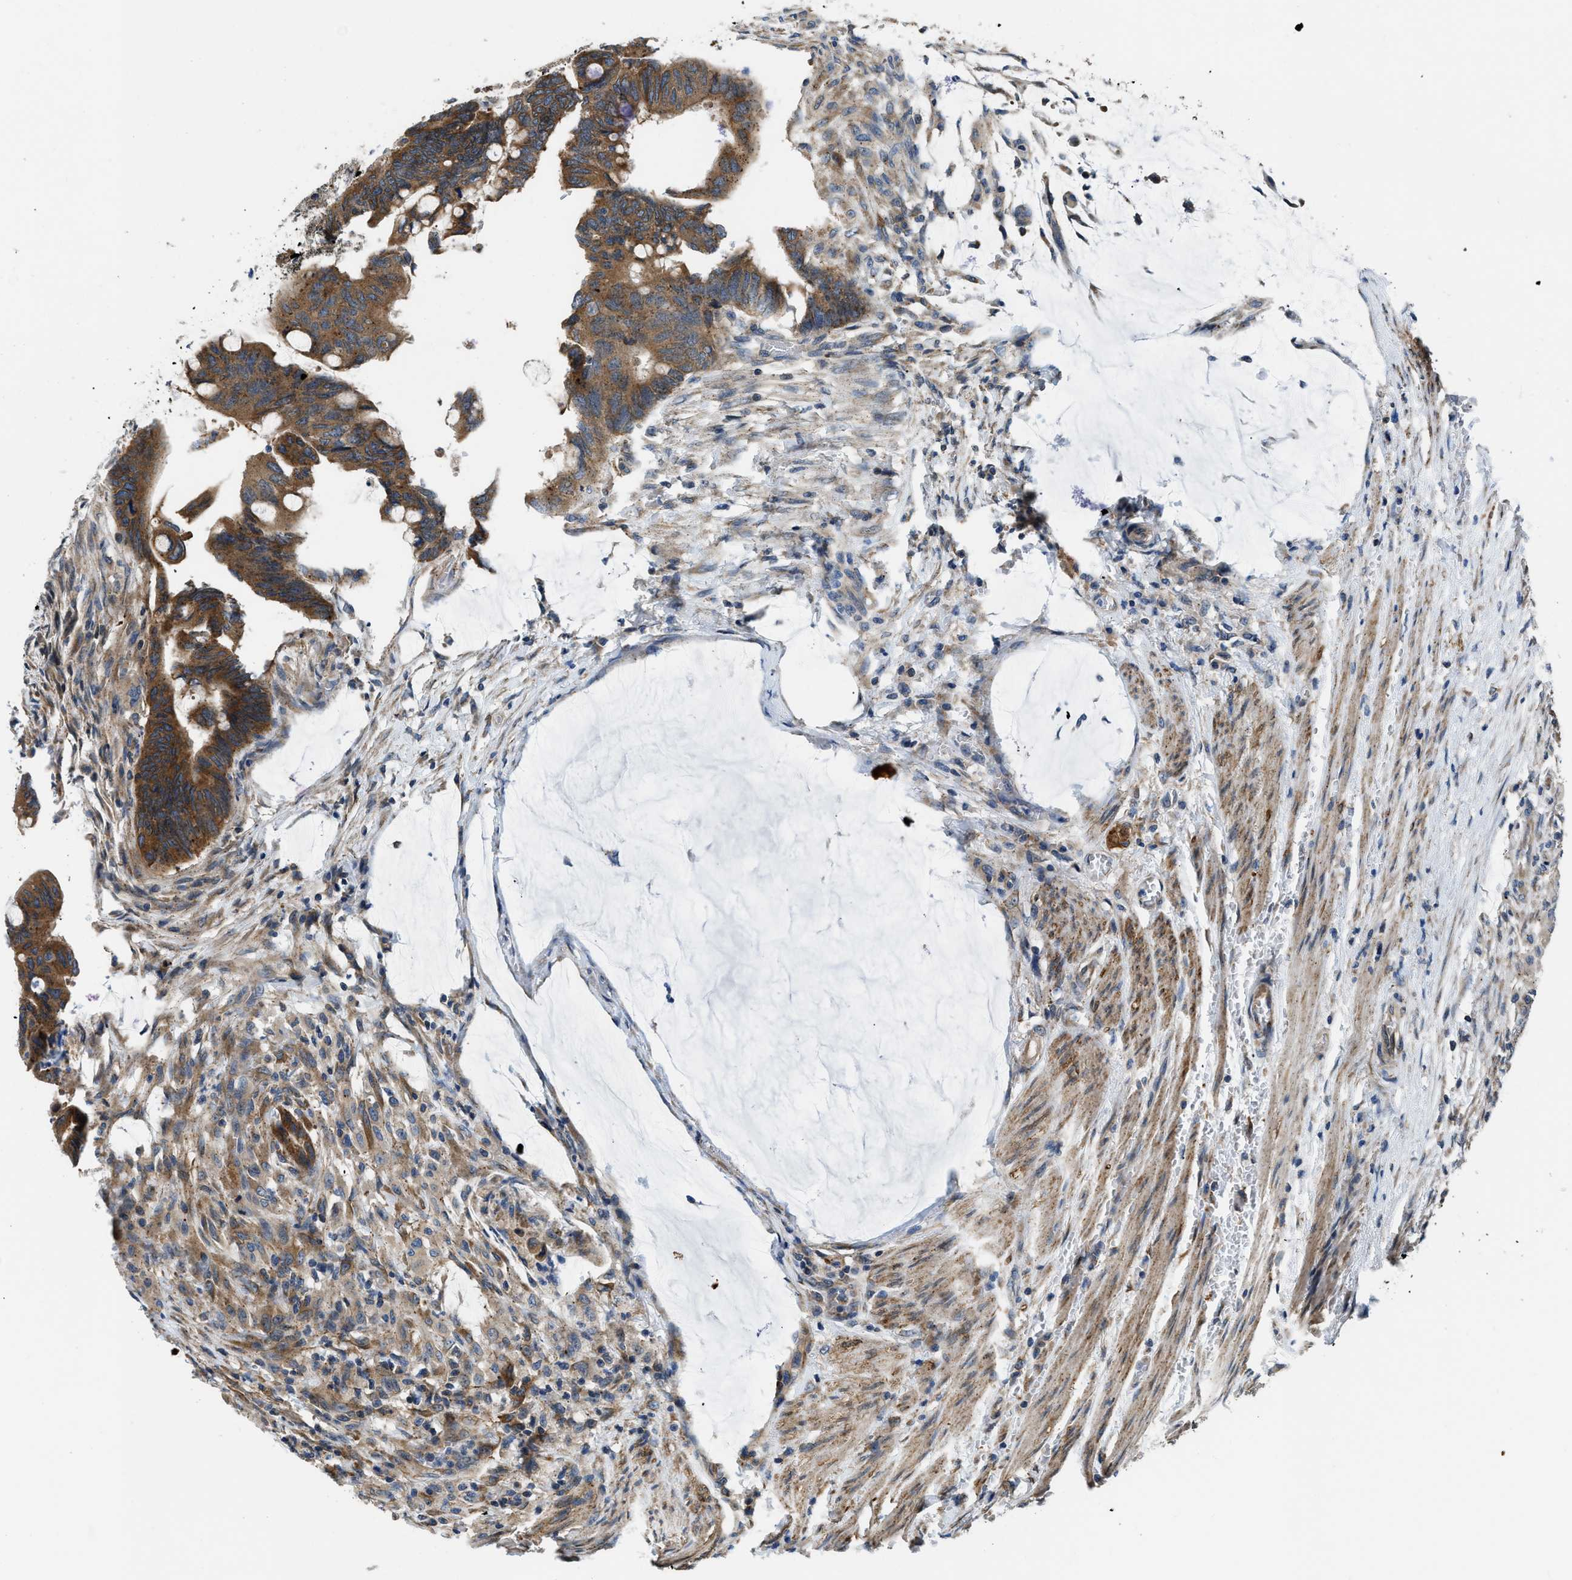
{"staining": {"intensity": "strong", "quantity": ">75%", "location": "cytoplasmic/membranous"}, "tissue": "colorectal cancer", "cell_type": "Tumor cells", "image_type": "cancer", "snomed": [{"axis": "morphology", "description": "Normal tissue, NOS"}, {"axis": "morphology", "description": "Adenocarcinoma, NOS"}, {"axis": "topography", "description": "Rectum"}, {"axis": "topography", "description": "Peripheral nerve tissue"}], "caption": "This is a micrograph of immunohistochemistry staining of colorectal cancer, which shows strong expression in the cytoplasmic/membranous of tumor cells.", "gene": "ARL6IP5", "patient": {"sex": "male", "age": 92}}